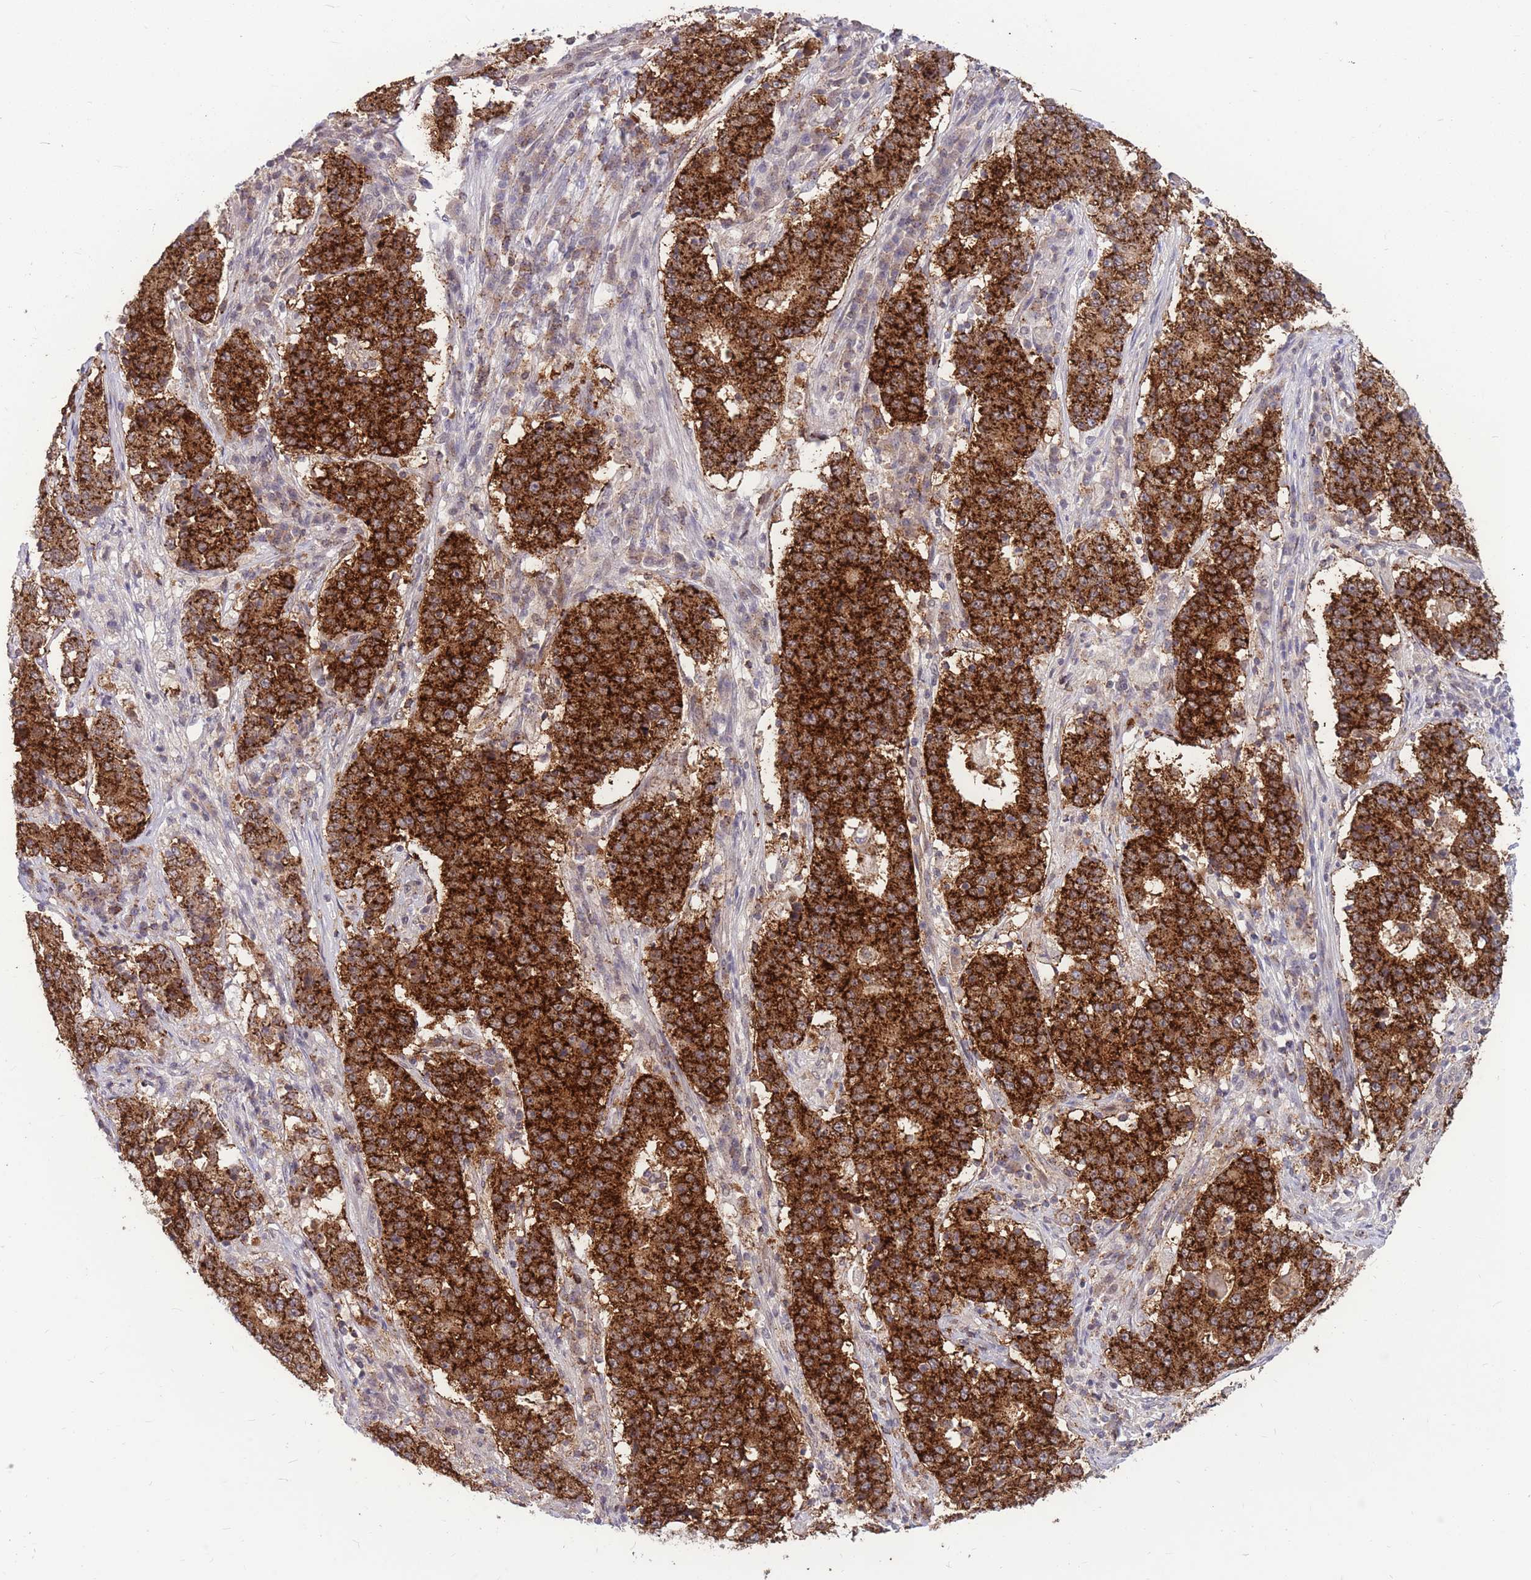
{"staining": {"intensity": "strong", "quantity": ">75%", "location": "cytoplasmic/membranous"}, "tissue": "stomach cancer", "cell_type": "Tumor cells", "image_type": "cancer", "snomed": [{"axis": "morphology", "description": "Adenocarcinoma, NOS"}, {"axis": "topography", "description": "Stomach"}], "caption": "Strong cytoplasmic/membranous protein expression is present in approximately >75% of tumor cells in stomach adenocarcinoma. Ihc stains the protein in brown and the nuclei are stained blue.", "gene": "TCF20", "patient": {"sex": "male", "age": 59}}